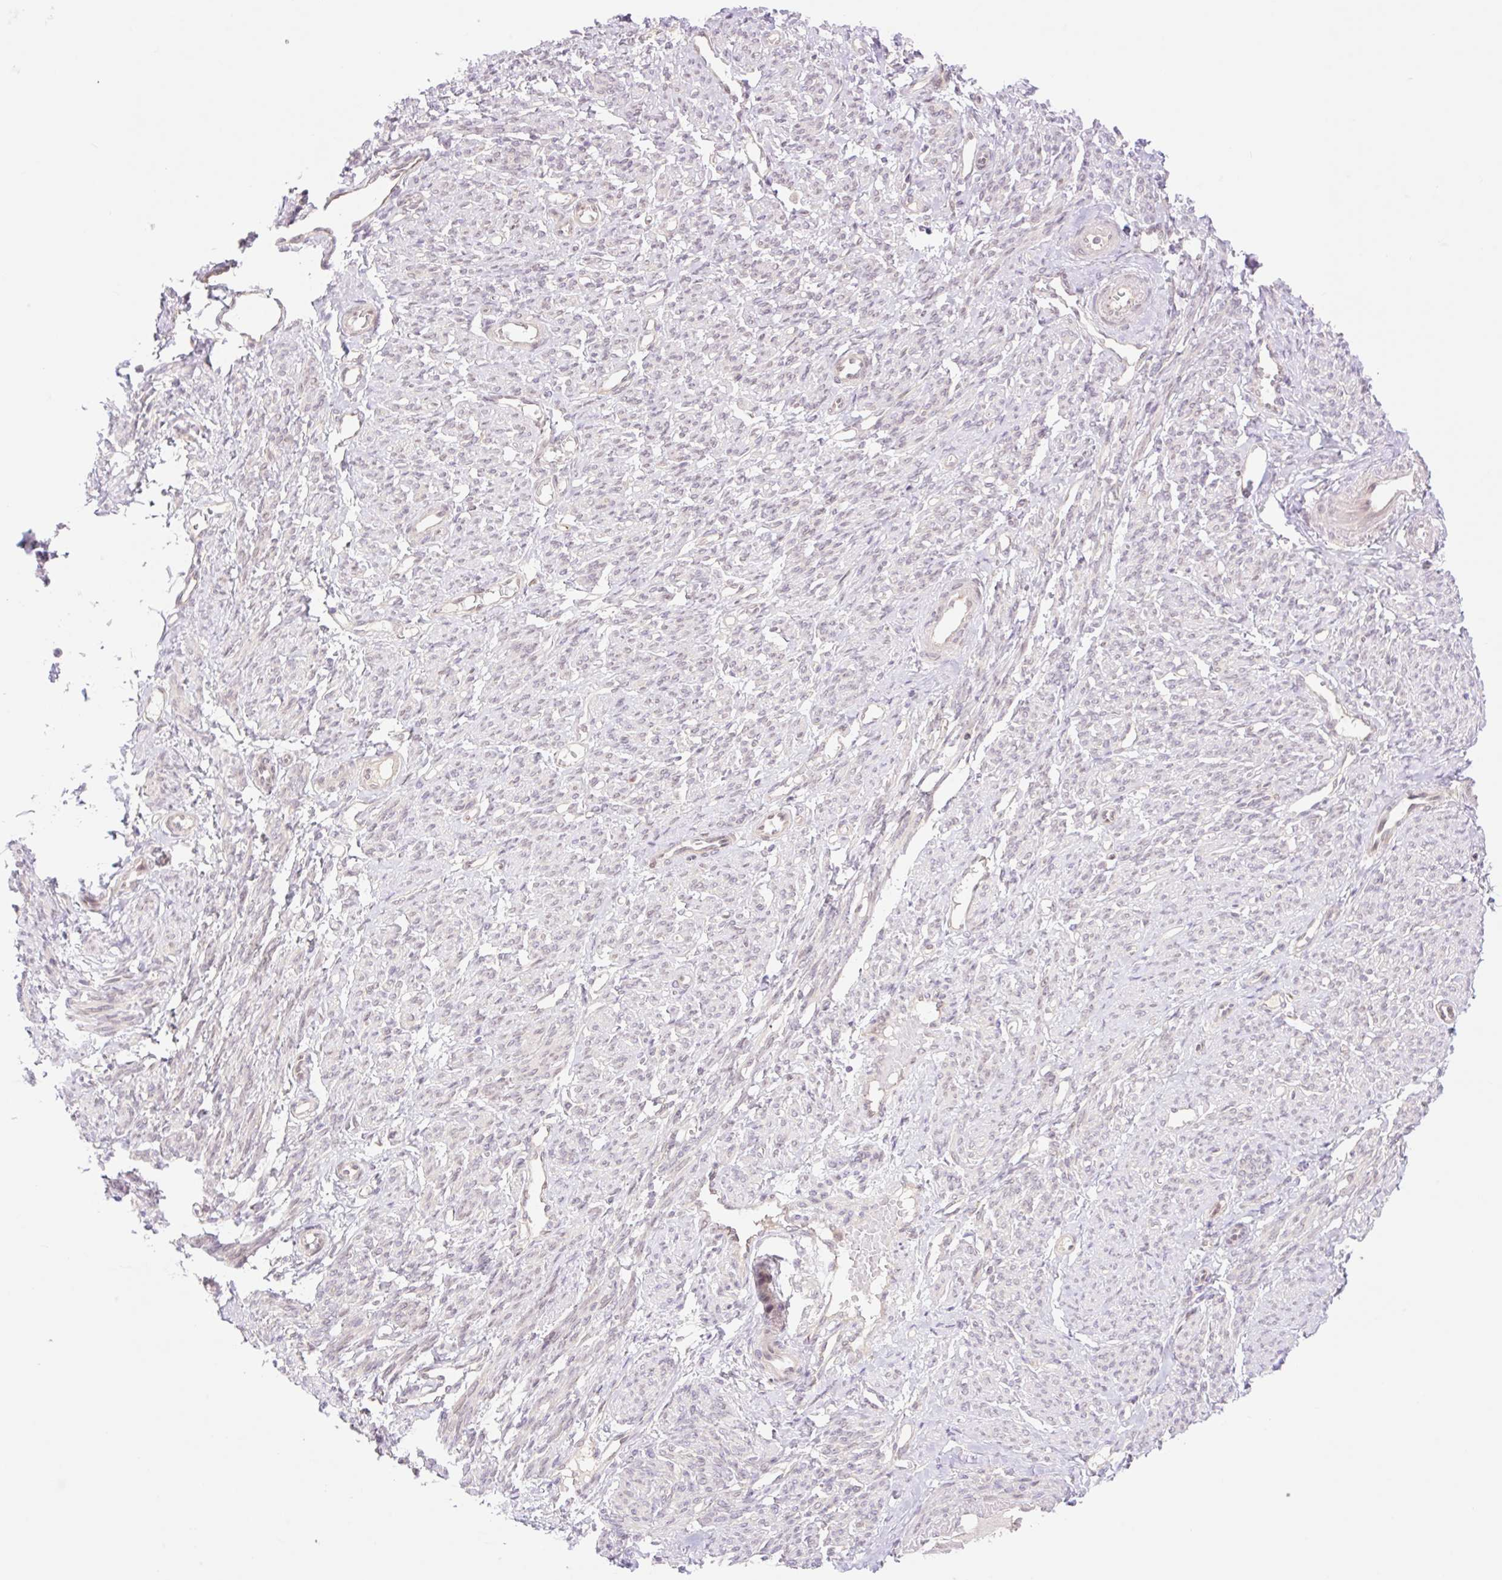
{"staining": {"intensity": "weak", "quantity": "25%-75%", "location": "nuclear"}, "tissue": "smooth muscle", "cell_type": "Smooth muscle cells", "image_type": "normal", "snomed": [{"axis": "morphology", "description": "Normal tissue, NOS"}, {"axis": "topography", "description": "Smooth muscle"}], "caption": "Protein analysis of unremarkable smooth muscle exhibits weak nuclear expression in approximately 25%-75% of smooth muscle cells.", "gene": "VPS25", "patient": {"sex": "female", "age": 65}}